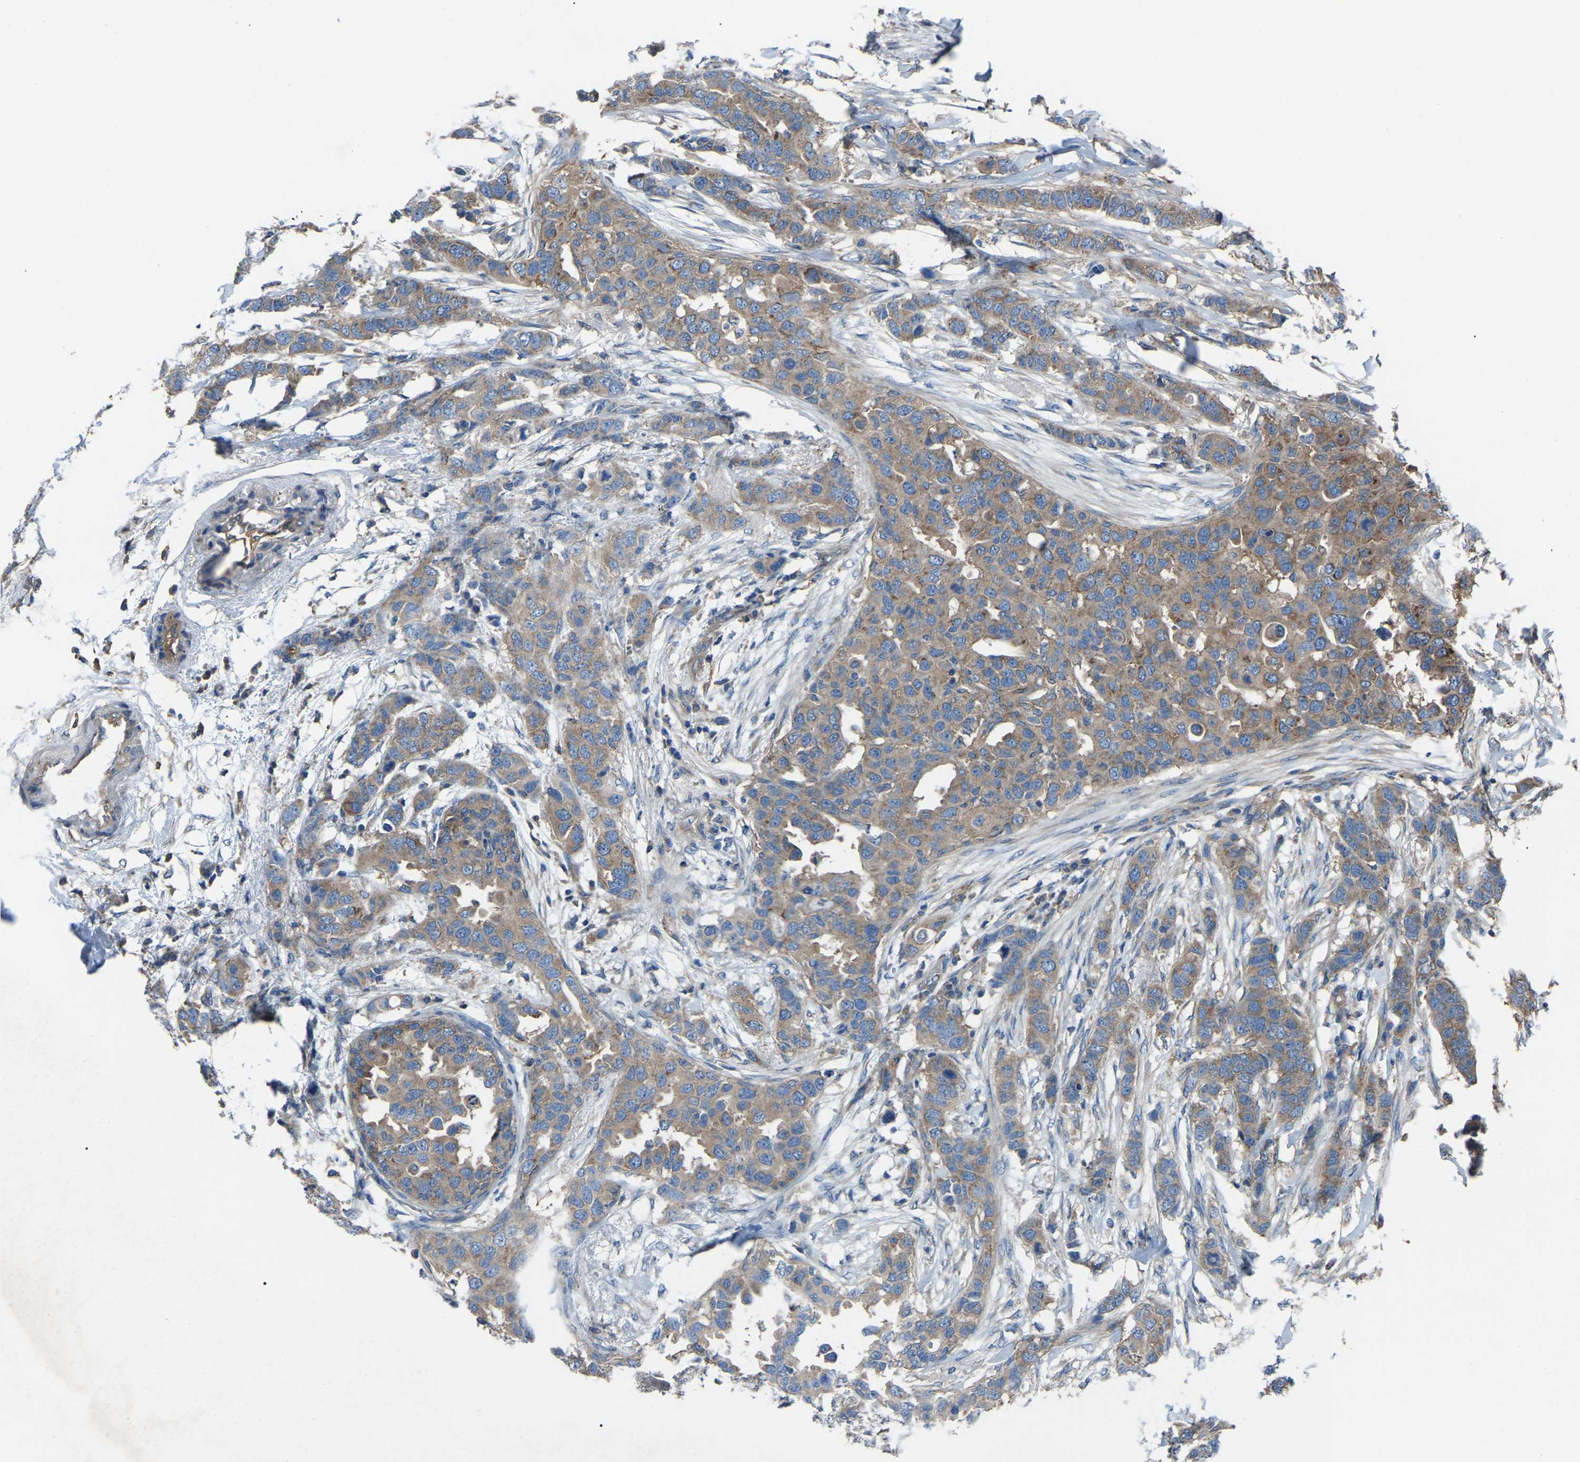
{"staining": {"intensity": "moderate", "quantity": ">75%", "location": "cytoplasmic/membranous"}, "tissue": "breast cancer", "cell_type": "Tumor cells", "image_type": "cancer", "snomed": [{"axis": "morphology", "description": "Duct carcinoma"}, {"axis": "topography", "description": "Breast"}], "caption": "Protein staining by immunohistochemistry shows moderate cytoplasmic/membranous expression in approximately >75% of tumor cells in intraductal carcinoma (breast). (brown staining indicates protein expression, while blue staining denotes nuclei).", "gene": "AIMP1", "patient": {"sex": "female", "age": 50}}